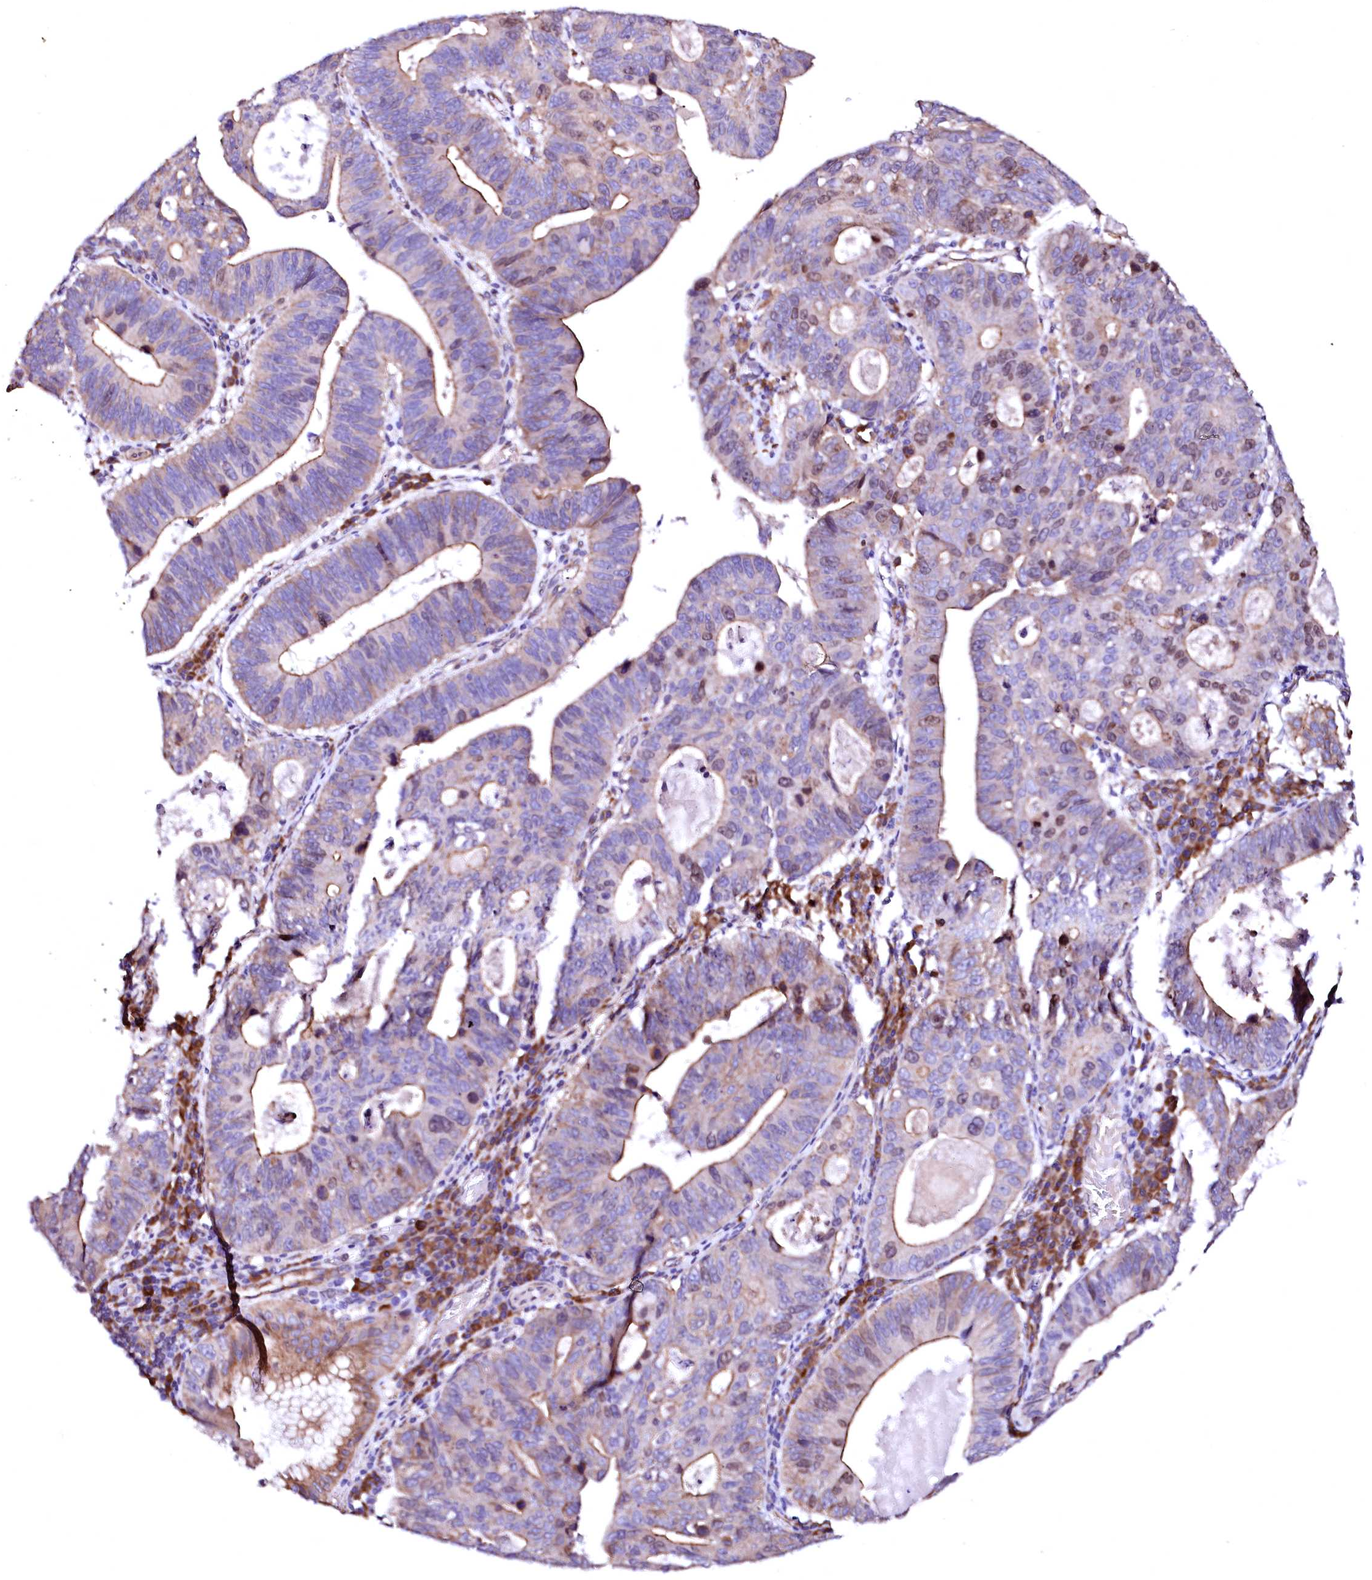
{"staining": {"intensity": "moderate", "quantity": "25%-75%", "location": "cytoplasmic/membranous"}, "tissue": "stomach cancer", "cell_type": "Tumor cells", "image_type": "cancer", "snomed": [{"axis": "morphology", "description": "Adenocarcinoma, NOS"}, {"axis": "topography", "description": "Stomach"}], "caption": "Moderate cytoplasmic/membranous staining for a protein is identified in approximately 25%-75% of tumor cells of stomach cancer (adenocarcinoma) using IHC.", "gene": "GPR176", "patient": {"sex": "male", "age": 59}}